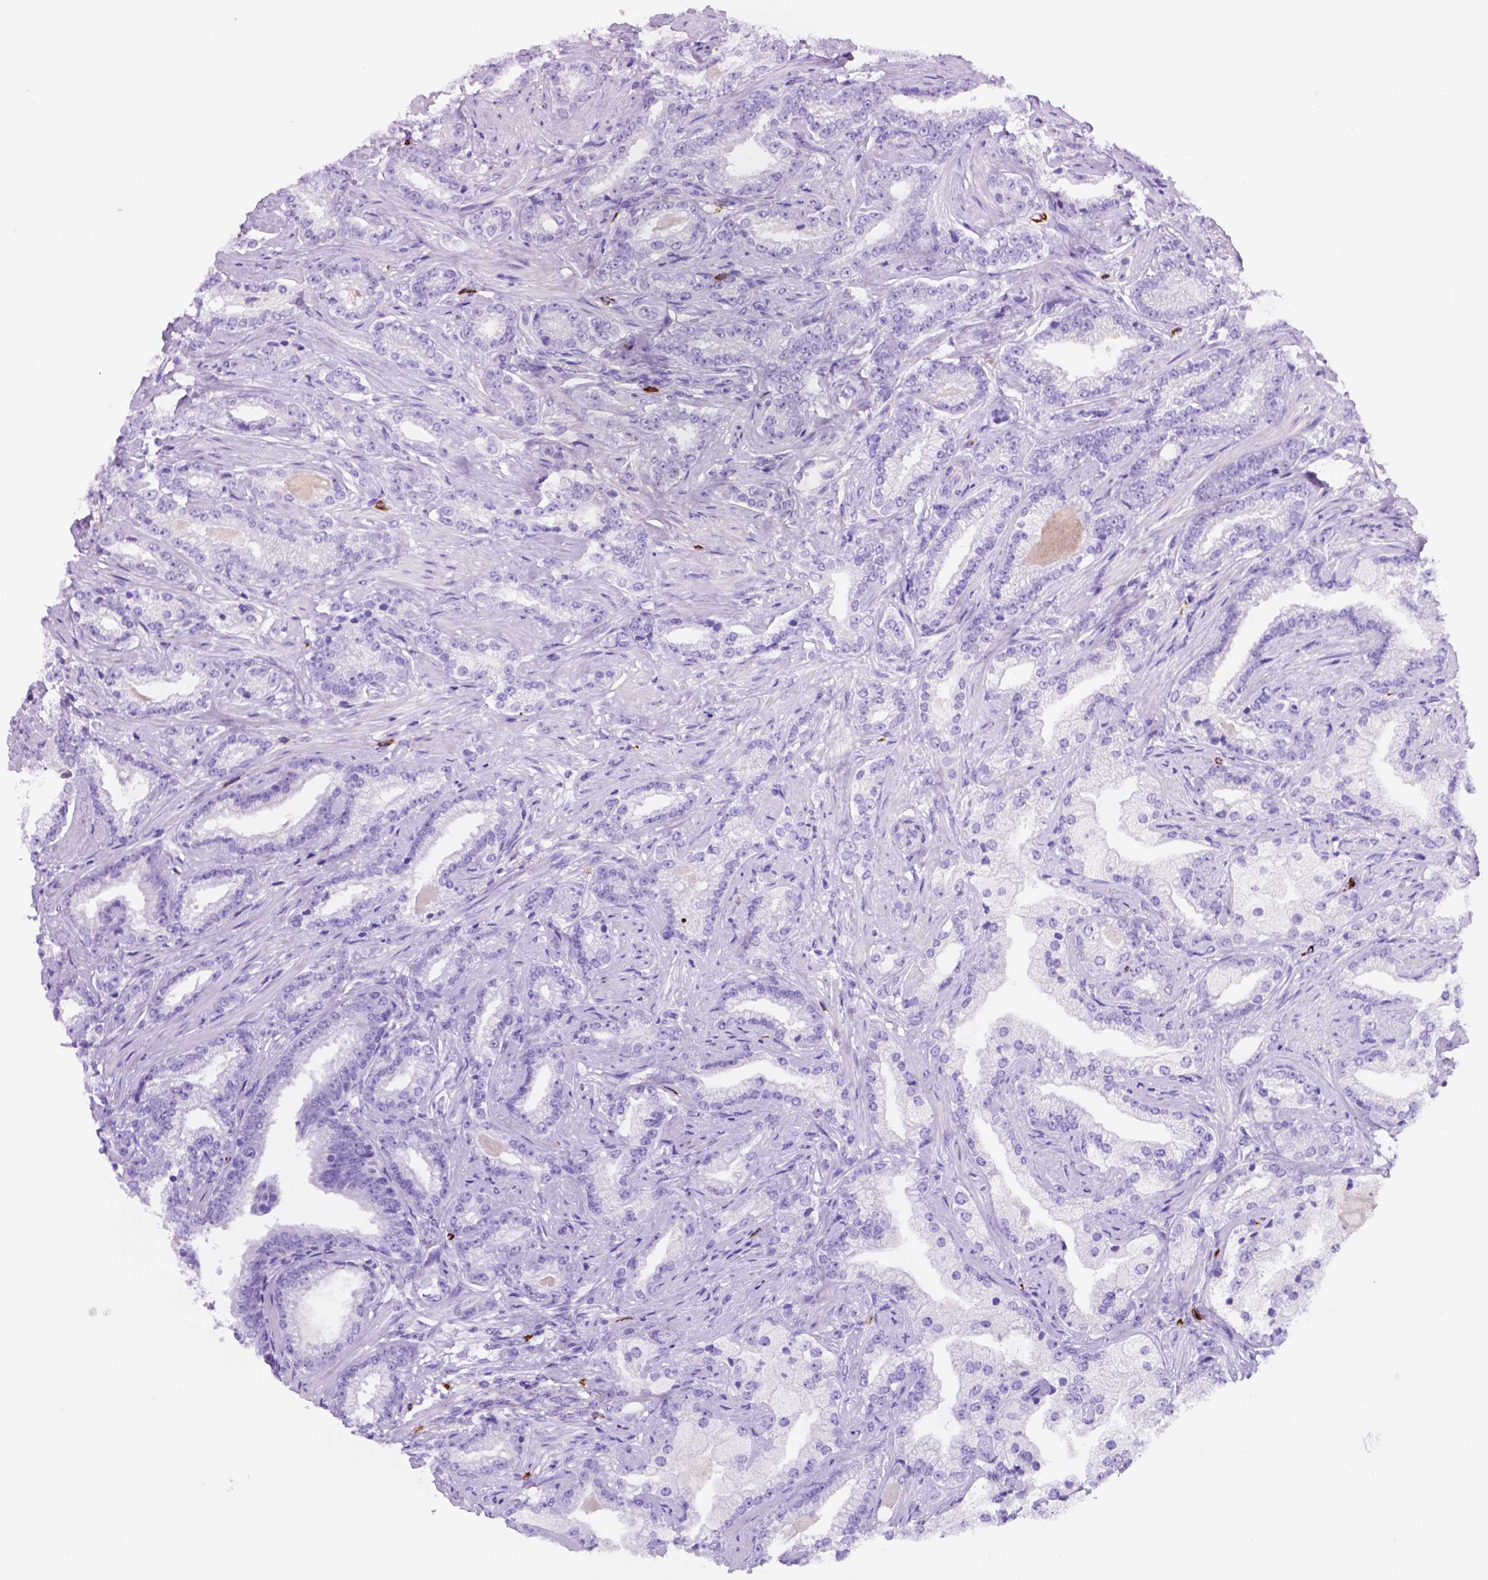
{"staining": {"intensity": "negative", "quantity": "none", "location": "none"}, "tissue": "prostate cancer", "cell_type": "Tumor cells", "image_type": "cancer", "snomed": [{"axis": "morphology", "description": "Adenocarcinoma, Low grade"}, {"axis": "topography", "description": "Prostate"}], "caption": "High magnification brightfield microscopy of prostate cancer (low-grade adenocarcinoma) stained with DAB (3,3'-diaminobenzidine) (brown) and counterstained with hematoxylin (blue): tumor cells show no significant staining. (Brightfield microscopy of DAB (3,3'-diaminobenzidine) immunohistochemistry (IHC) at high magnification).", "gene": "FOXB2", "patient": {"sex": "male", "age": 61}}